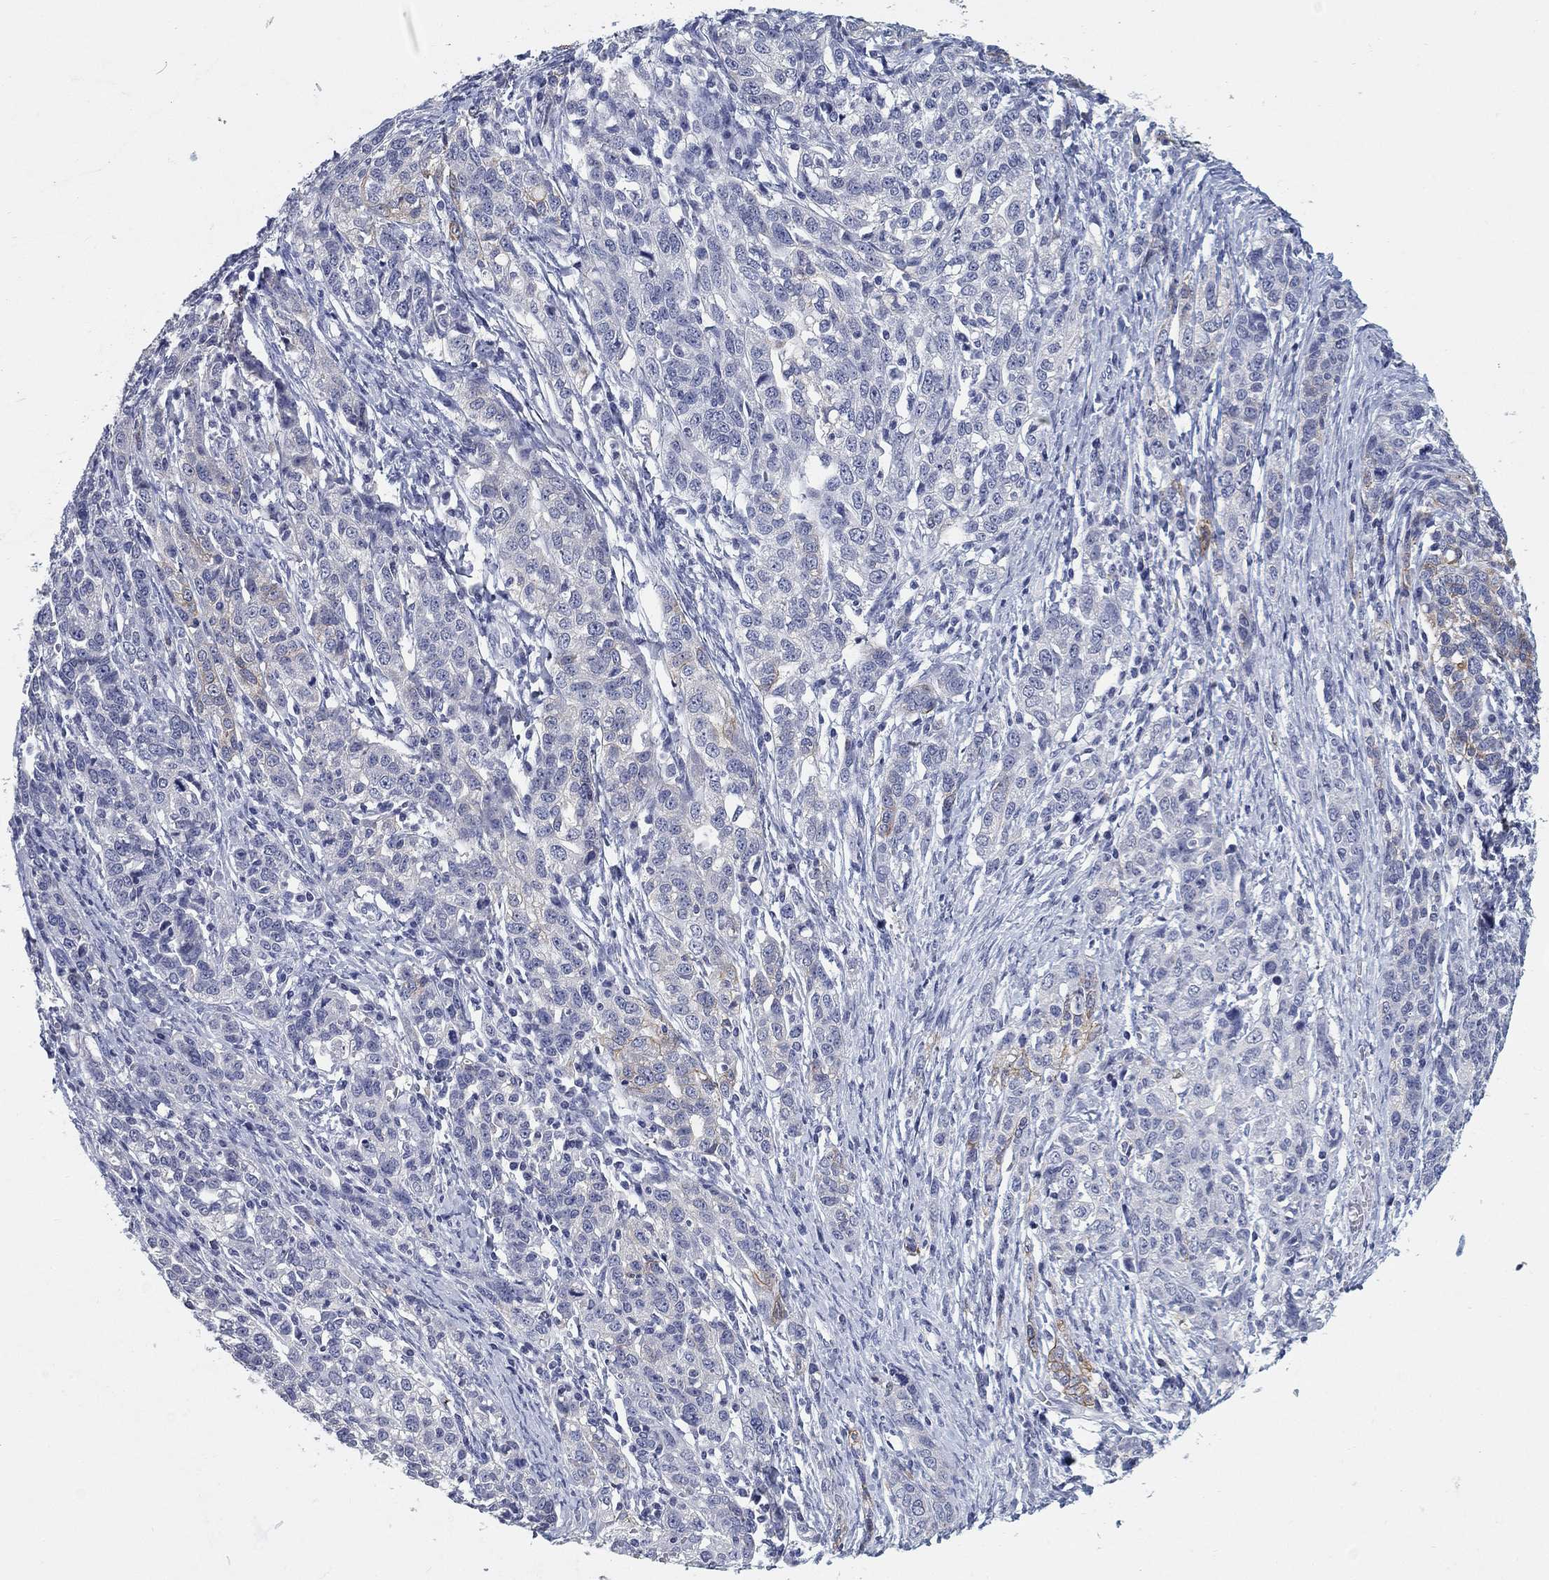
{"staining": {"intensity": "negative", "quantity": "none", "location": "none"}, "tissue": "ovarian cancer", "cell_type": "Tumor cells", "image_type": "cancer", "snomed": [{"axis": "morphology", "description": "Cystadenocarcinoma, serous, NOS"}, {"axis": "topography", "description": "Ovary"}], "caption": "Tumor cells are negative for brown protein staining in serous cystadenocarcinoma (ovarian).", "gene": "CLUL1", "patient": {"sex": "female", "age": 71}}